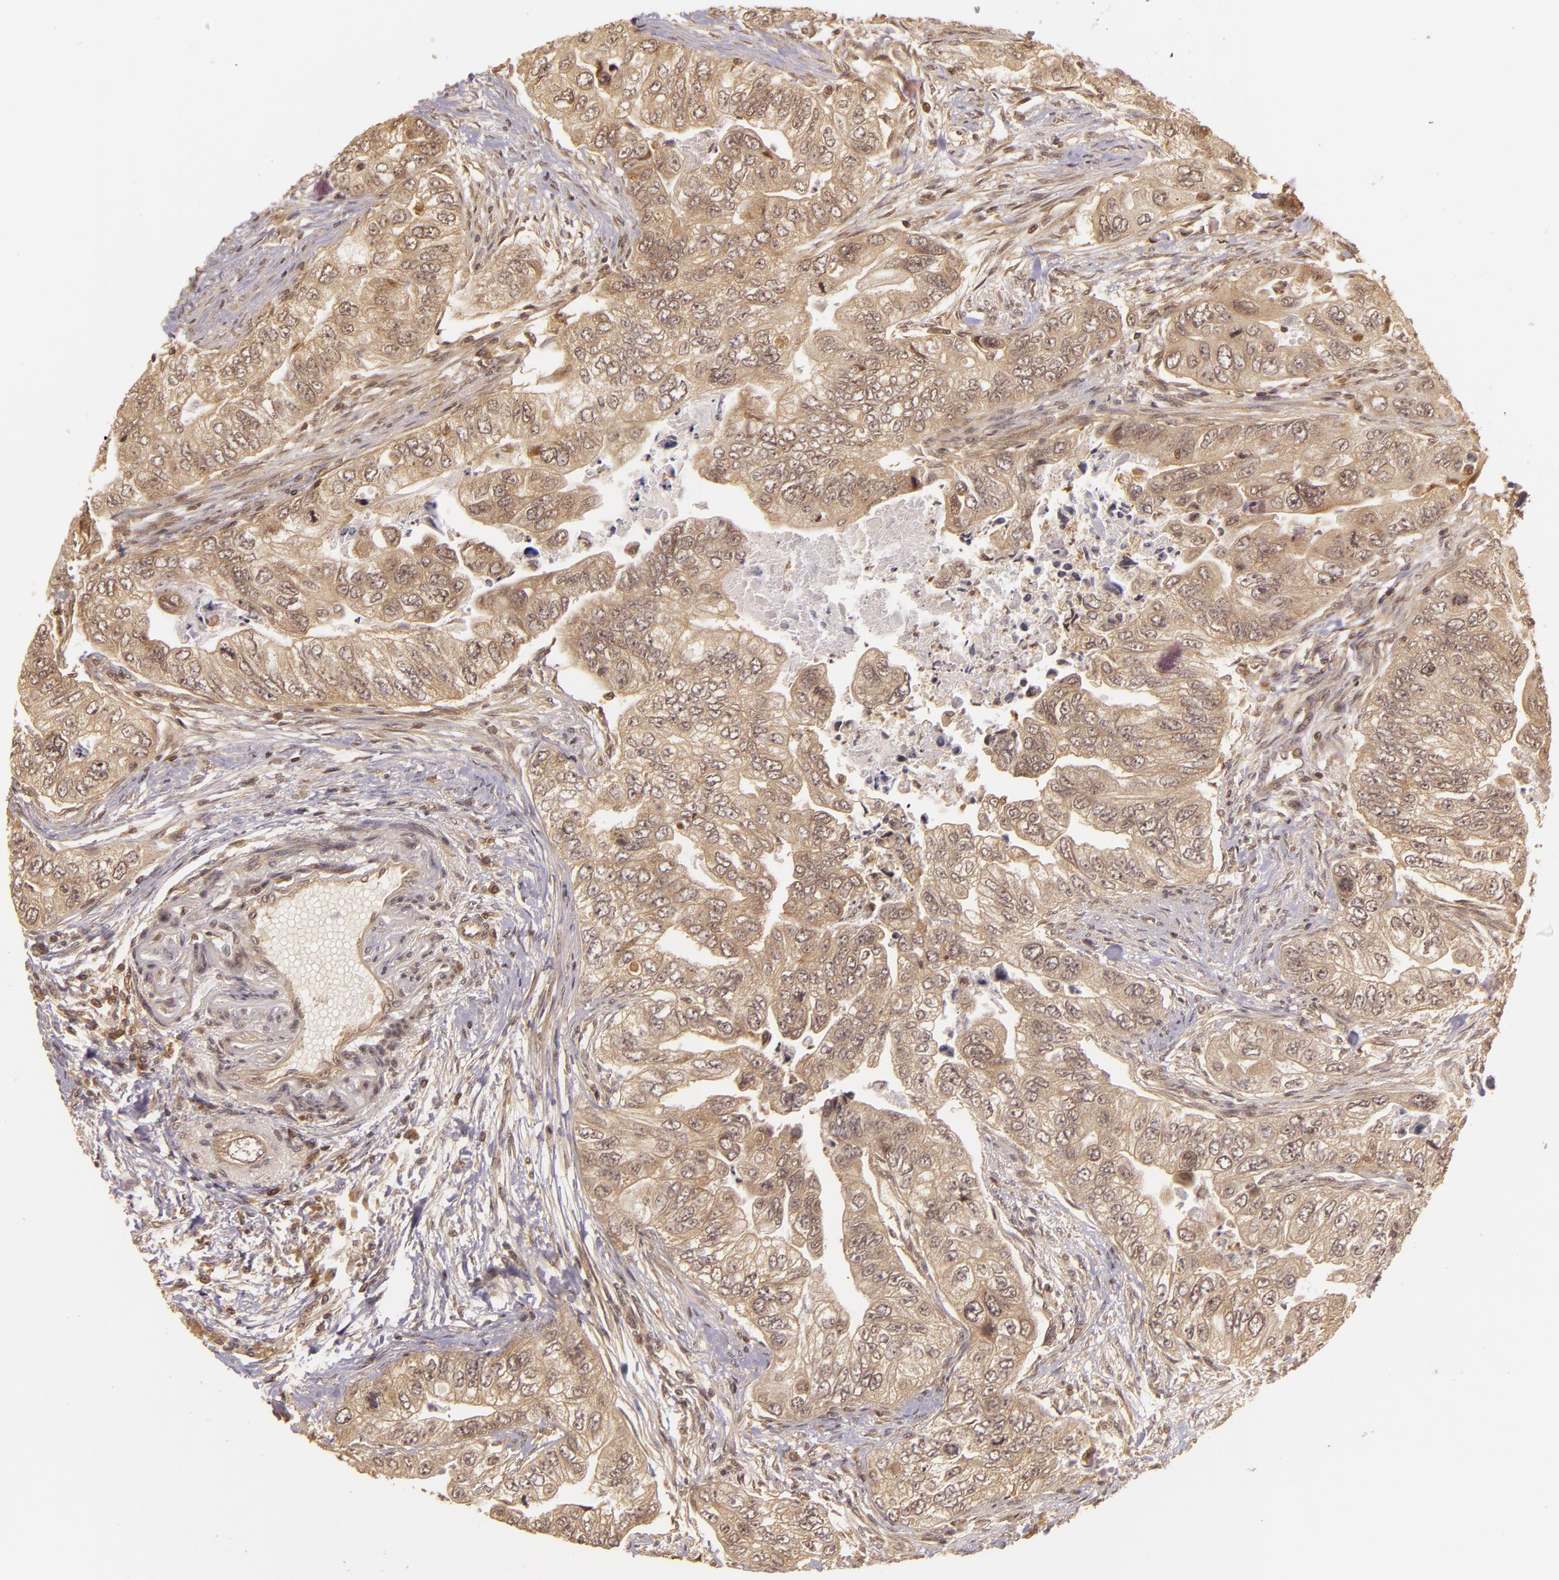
{"staining": {"intensity": "moderate", "quantity": ">75%", "location": "cytoplasmic/membranous"}, "tissue": "colorectal cancer", "cell_type": "Tumor cells", "image_type": "cancer", "snomed": [{"axis": "morphology", "description": "Adenocarcinoma, NOS"}, {"axis": "topography", "description": "Colon"}], "caption": "High-magnification brightfield microscopy of adenocarcinoma (colorectal) stained with DAB (brown) and counterstained with hematoxylin (blue). tumor cells exhibit moderate cytoplasmic/membranous staining is appreciated in about>75% of cells.", "gene": "TXNRD2", "patient": {"sex": "female", "age": 11}}